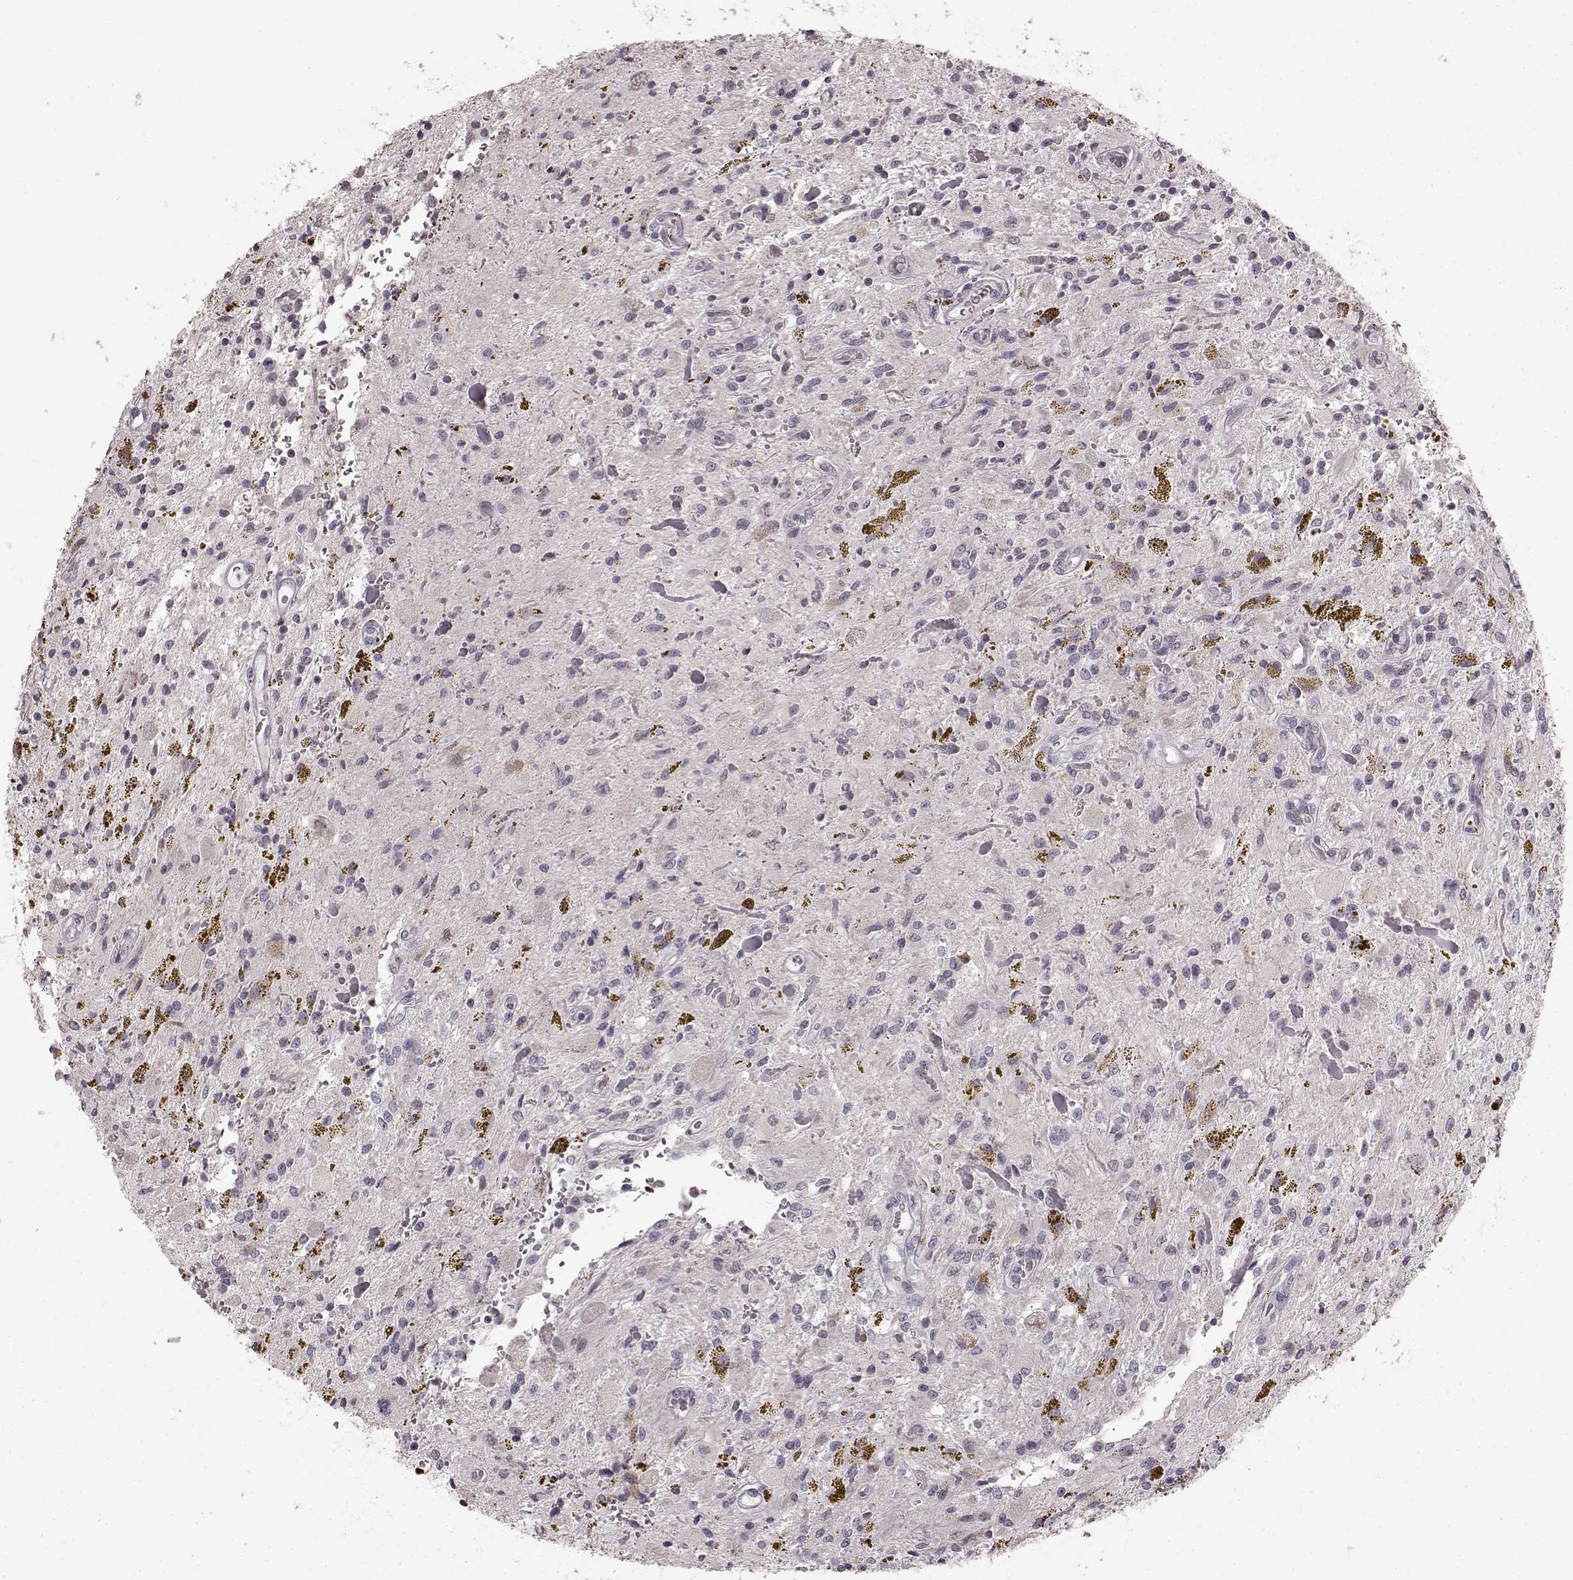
{"staining": {"intensity": "negative", "quantity": "none", "location": "none"}, "tissue": "glioma", "cell_type": "Tumor cells", "image_type": "cancer", "snomed": [{"axis": "morphology", "description": "Glioma, malignant, Low grade"}, {"axis": "topography", "description": "Cerebellum"}], "caption": "Malignant low-grade glioma was stained to show a protein in brown. There is no significant positivity in tumor cells.", "gene": "CCNA2", "patient": {"sex": "female", "age": 14}}